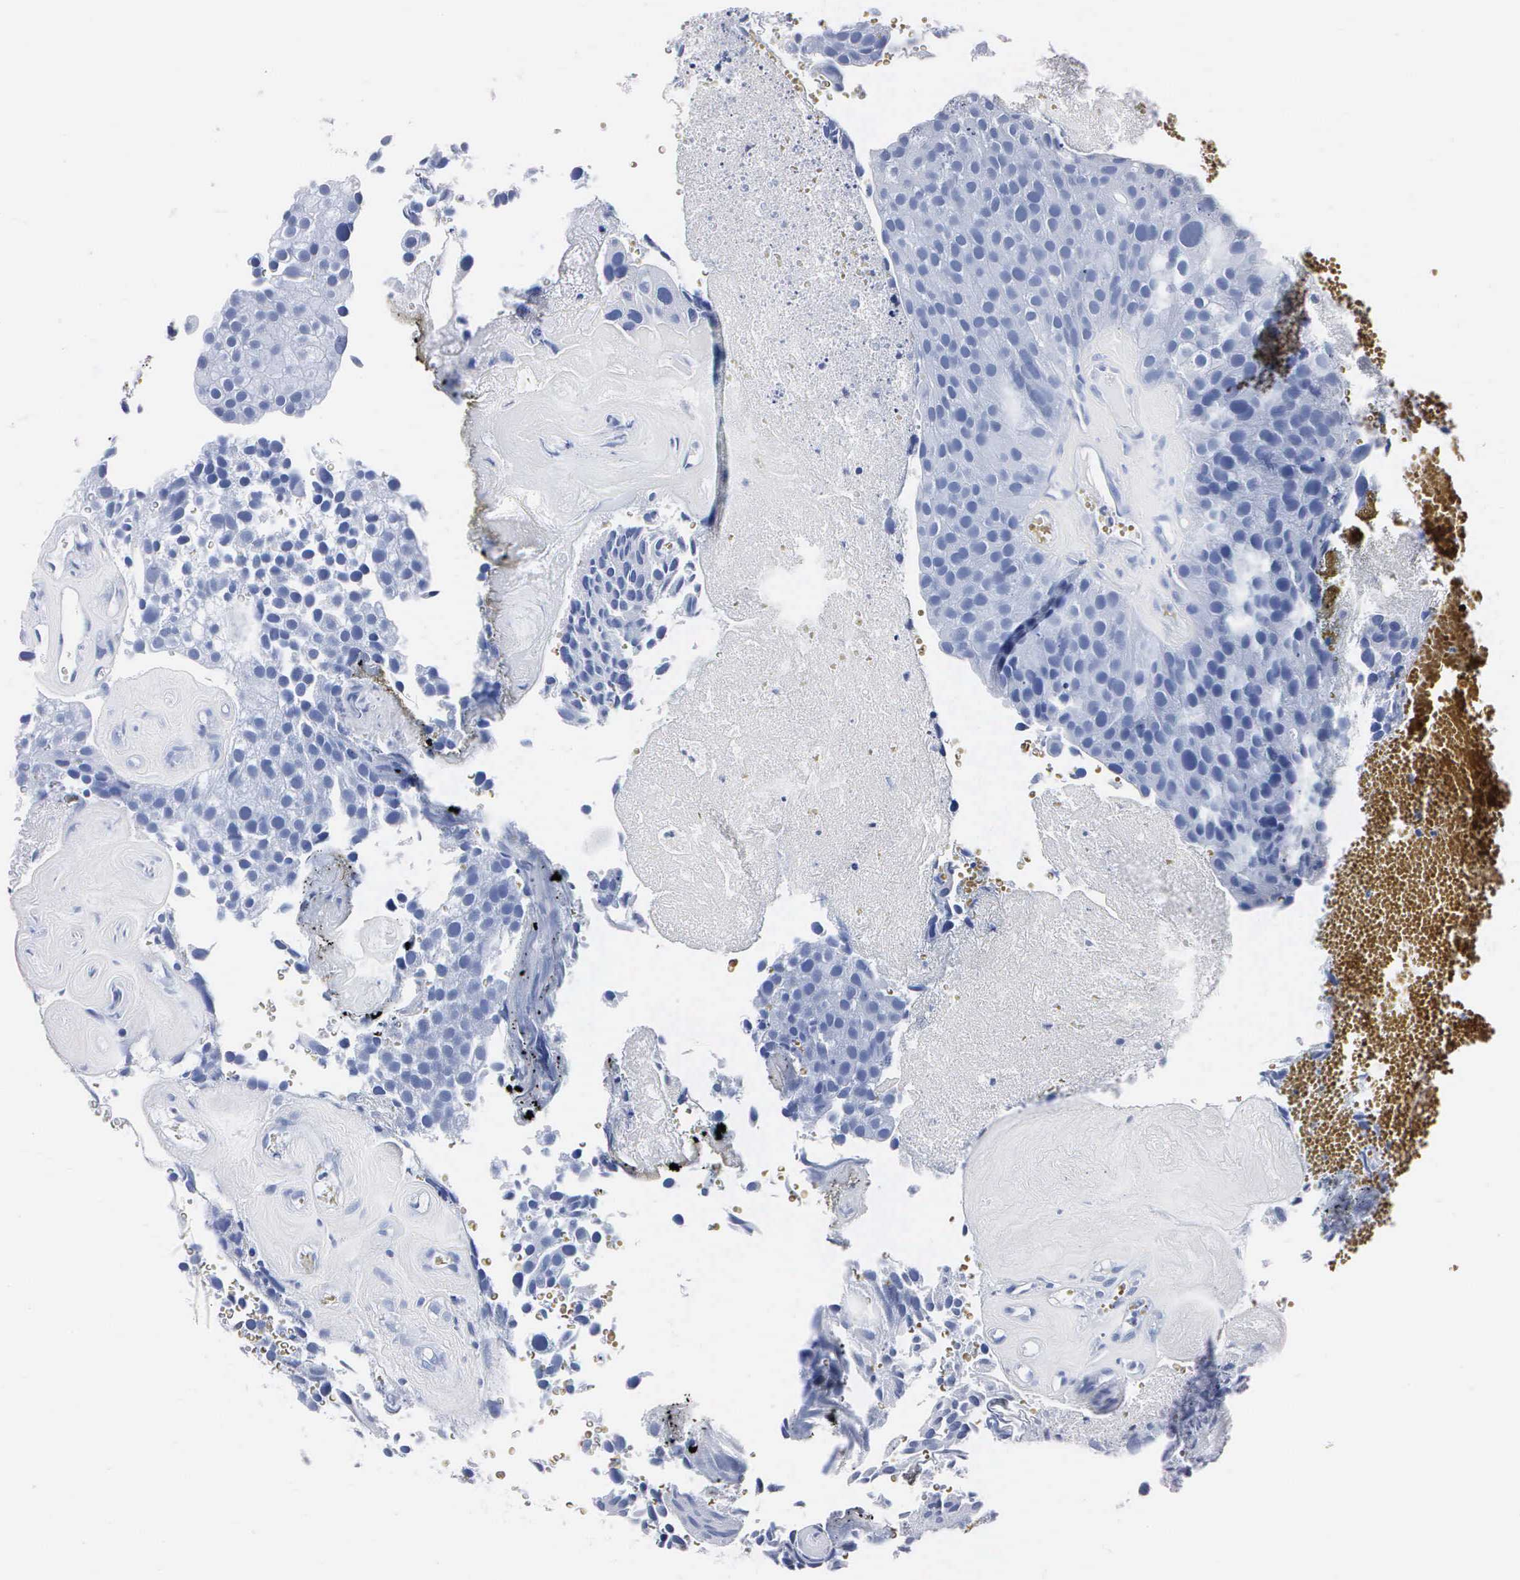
{"staining": {"intensity": "negative", "quantity": "none", "location": "none"}, "tissue": "urothelial cancer", "cell_type": "Tumor cells", "image_type": "cancer", "snomed": [{"axis": "morphology", "description": "Urothelial carcinoma, High grade"}, {"axis": "topography", "description": "Urinary bladder"}], "caption": "An image of urothelial carcinoma (high-grade) stained for a protein reveals no brown staining in tumor cells.", "gene": "MB", "patient": {"sex": "male", "age": 72}}